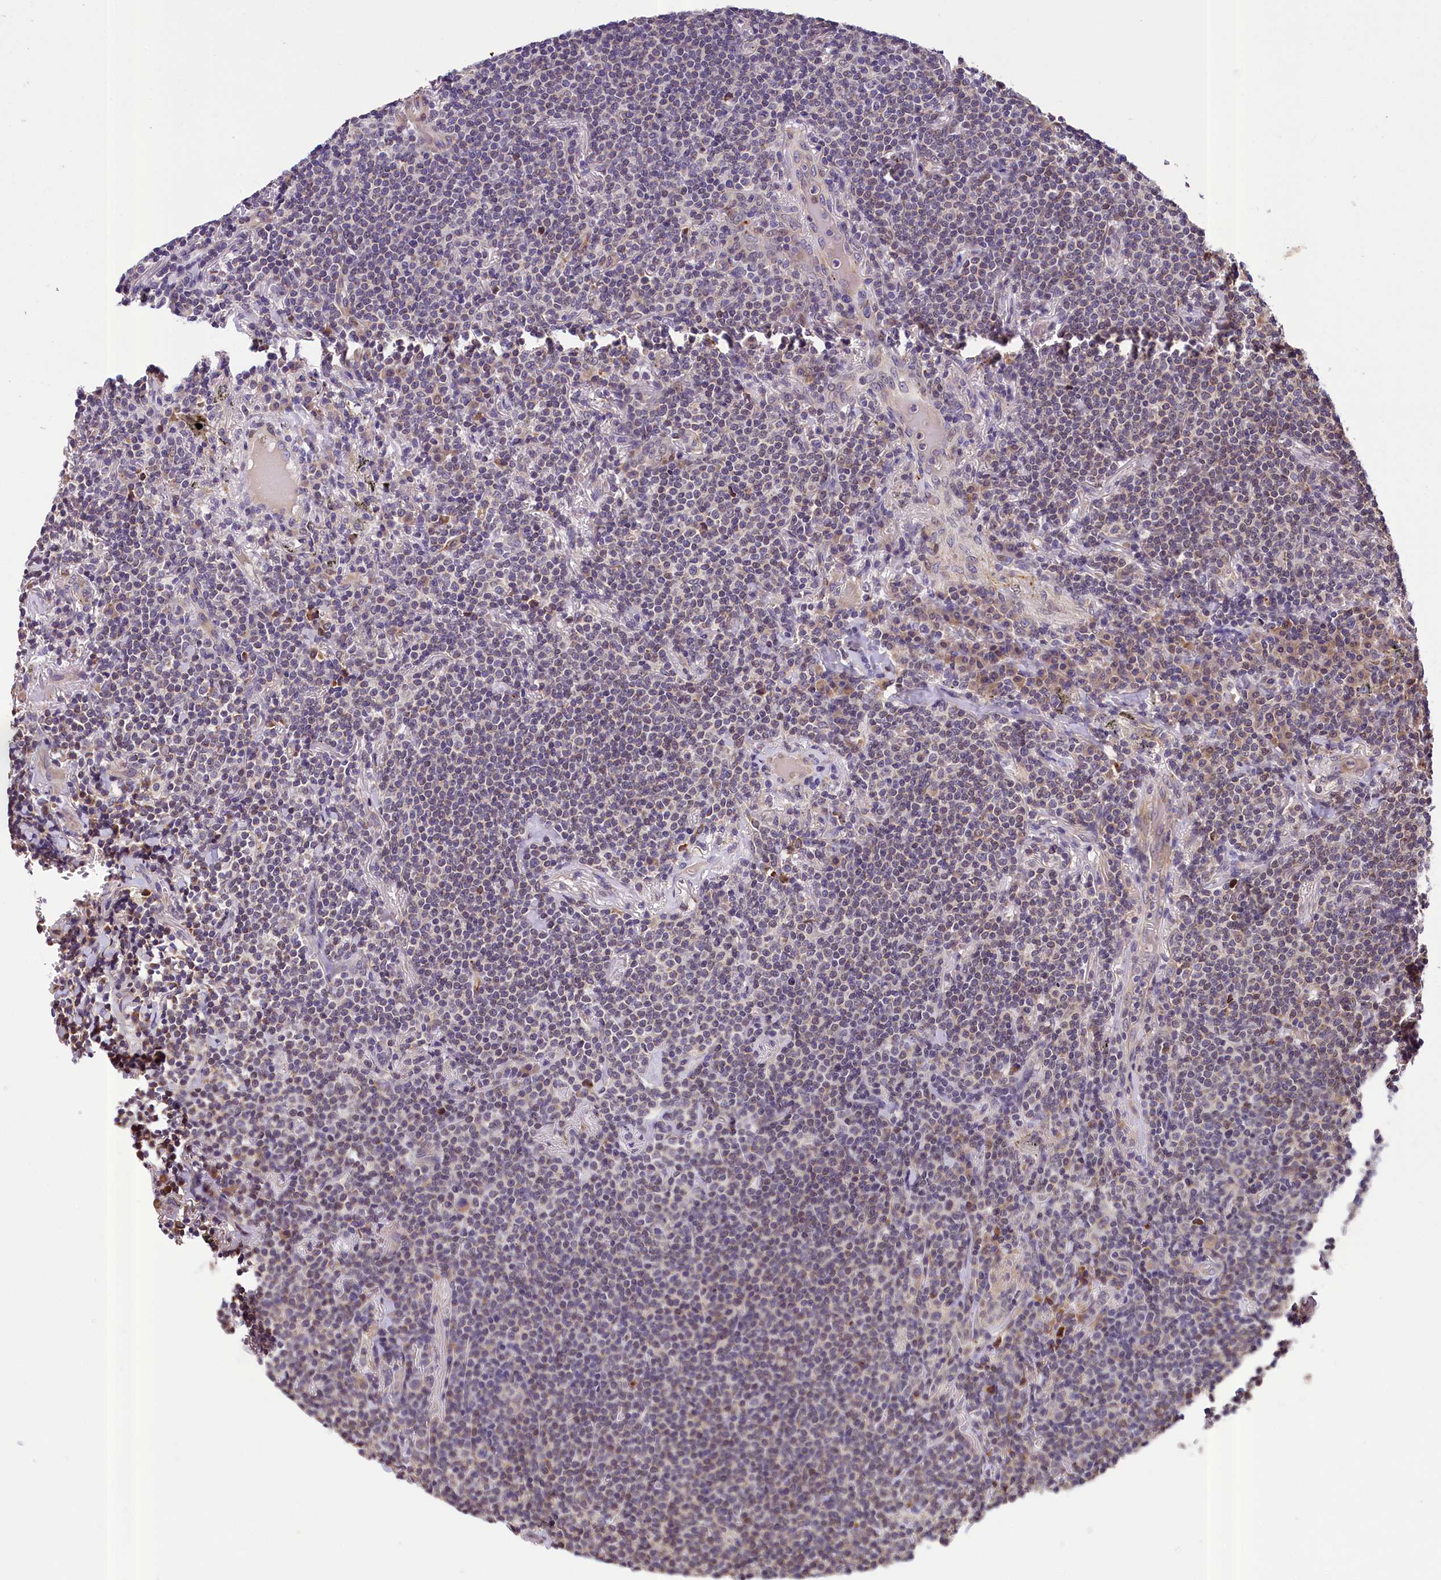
{"staining": {"intensity": "weak", "quantity": "<25%", "location": "cytoplasmic/membranous"}, "tissue": "lymphoma", "cell_type": "Tumor cells", "image_type": "cancer", "snomed": [{"axis": "morphology", "description": "Malignant lymphoma, non-Hodgkin's type, Low grade"}, {"axis": "topography", "description": "Lung"}], "caption": "IHC of human lymphoma exhibits no expression in tumor cells.", "gene": "SUPV3L1", "patient": {"sex": "female", "age": 71}}